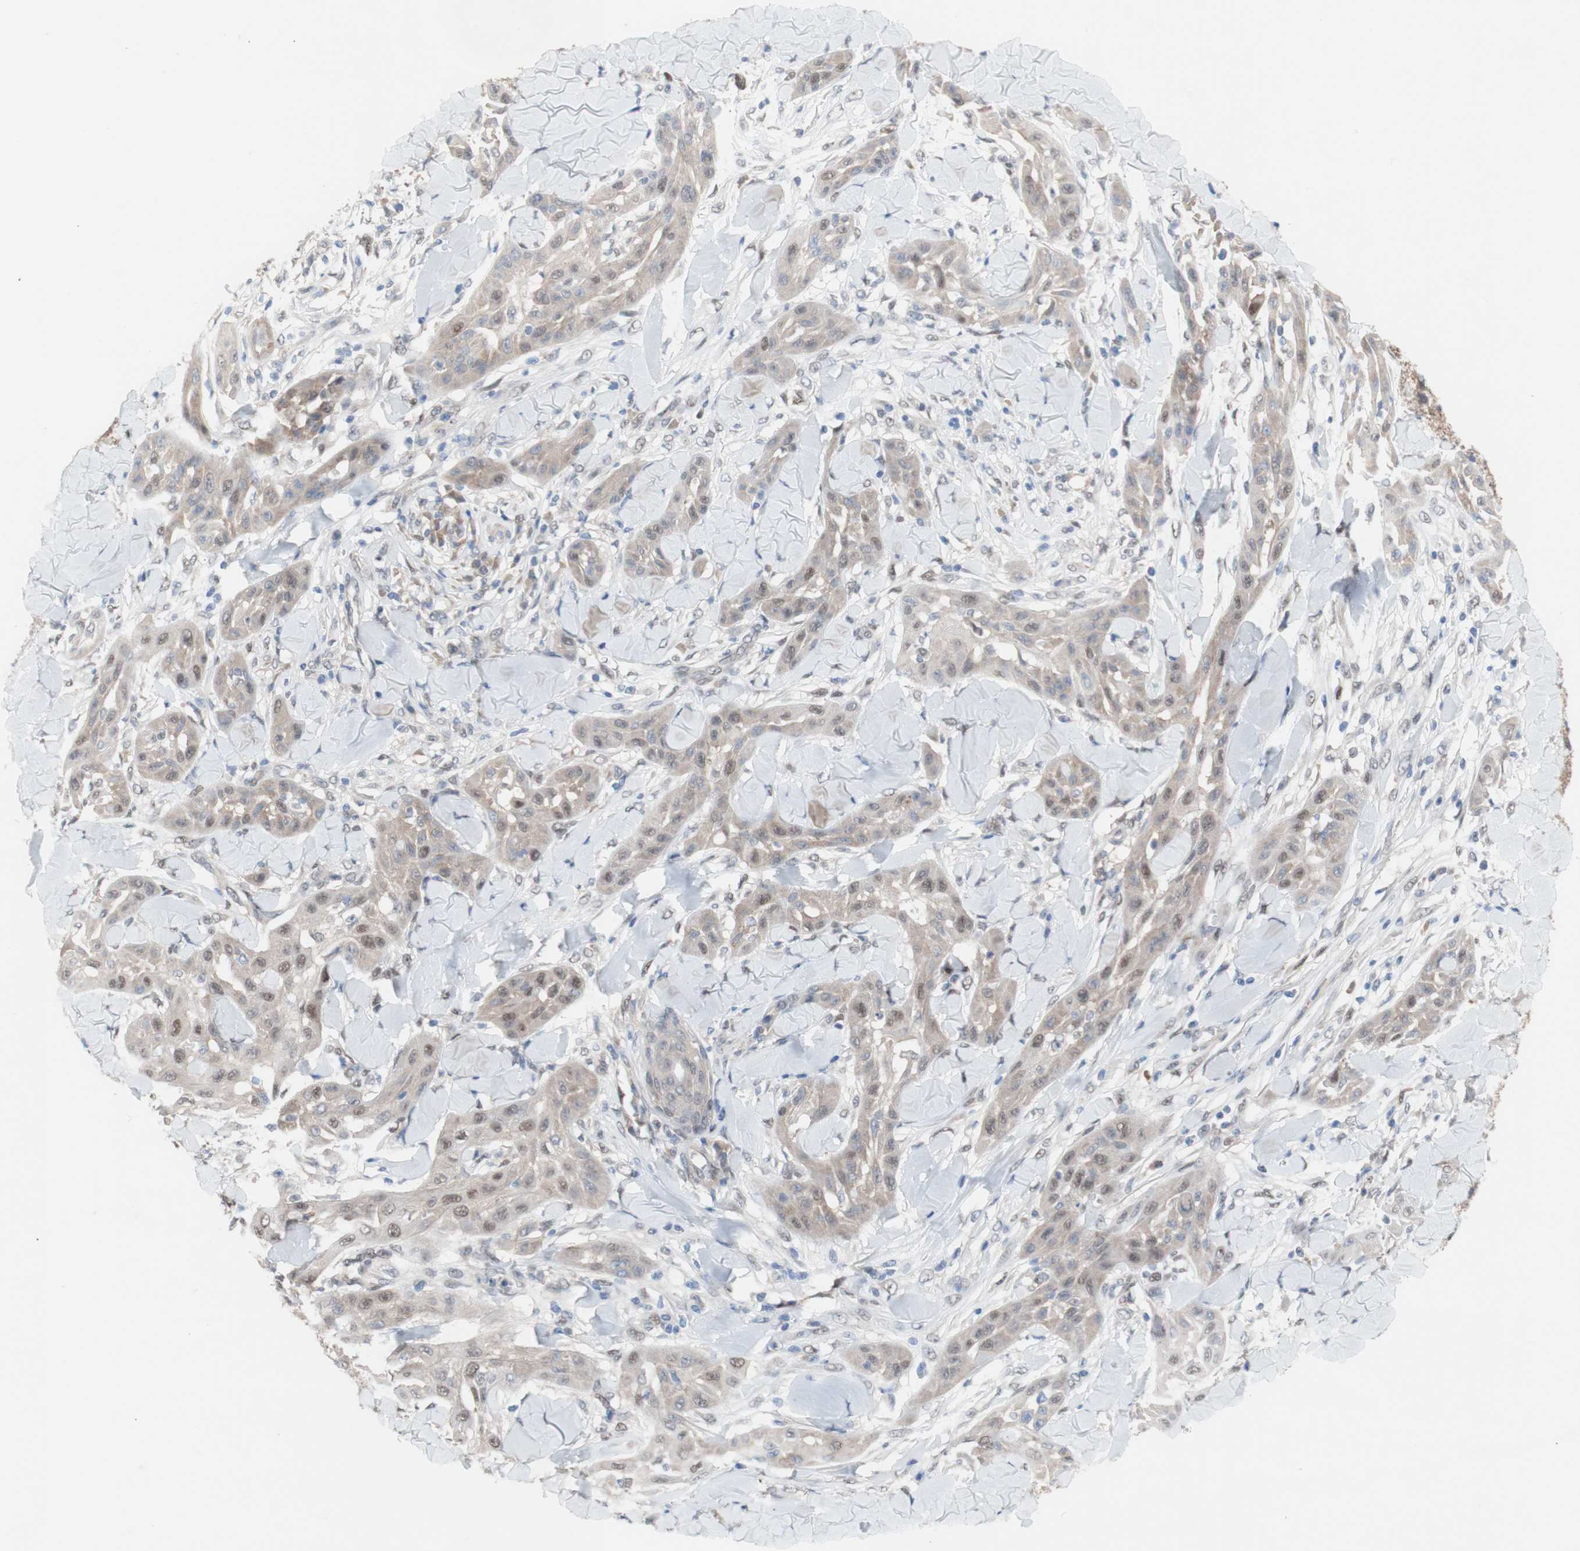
{"staining": {"intensity": "weak", "quantity": ">75%", "location": "cytoplasmic/membranous,nuclear"}, "tissue": "skin cancer", "cell_type": "Tumor cells", "image_type": "cancer", "snomed": [{"axis": "morphology", "description": "Squamous cell carcinoma, NOS"}, {"axis": "topography", "description": "Skin"}], "caption": "Immunohistochemical staining of skin cancer (squamous cell carcinoma) exhibits weak cytoplasmic/membranous and nuclear protein expression in approximately >75% of tumor cells.", "gene": "PRMT5", "patient": {"sex": "male", "age": 24}}